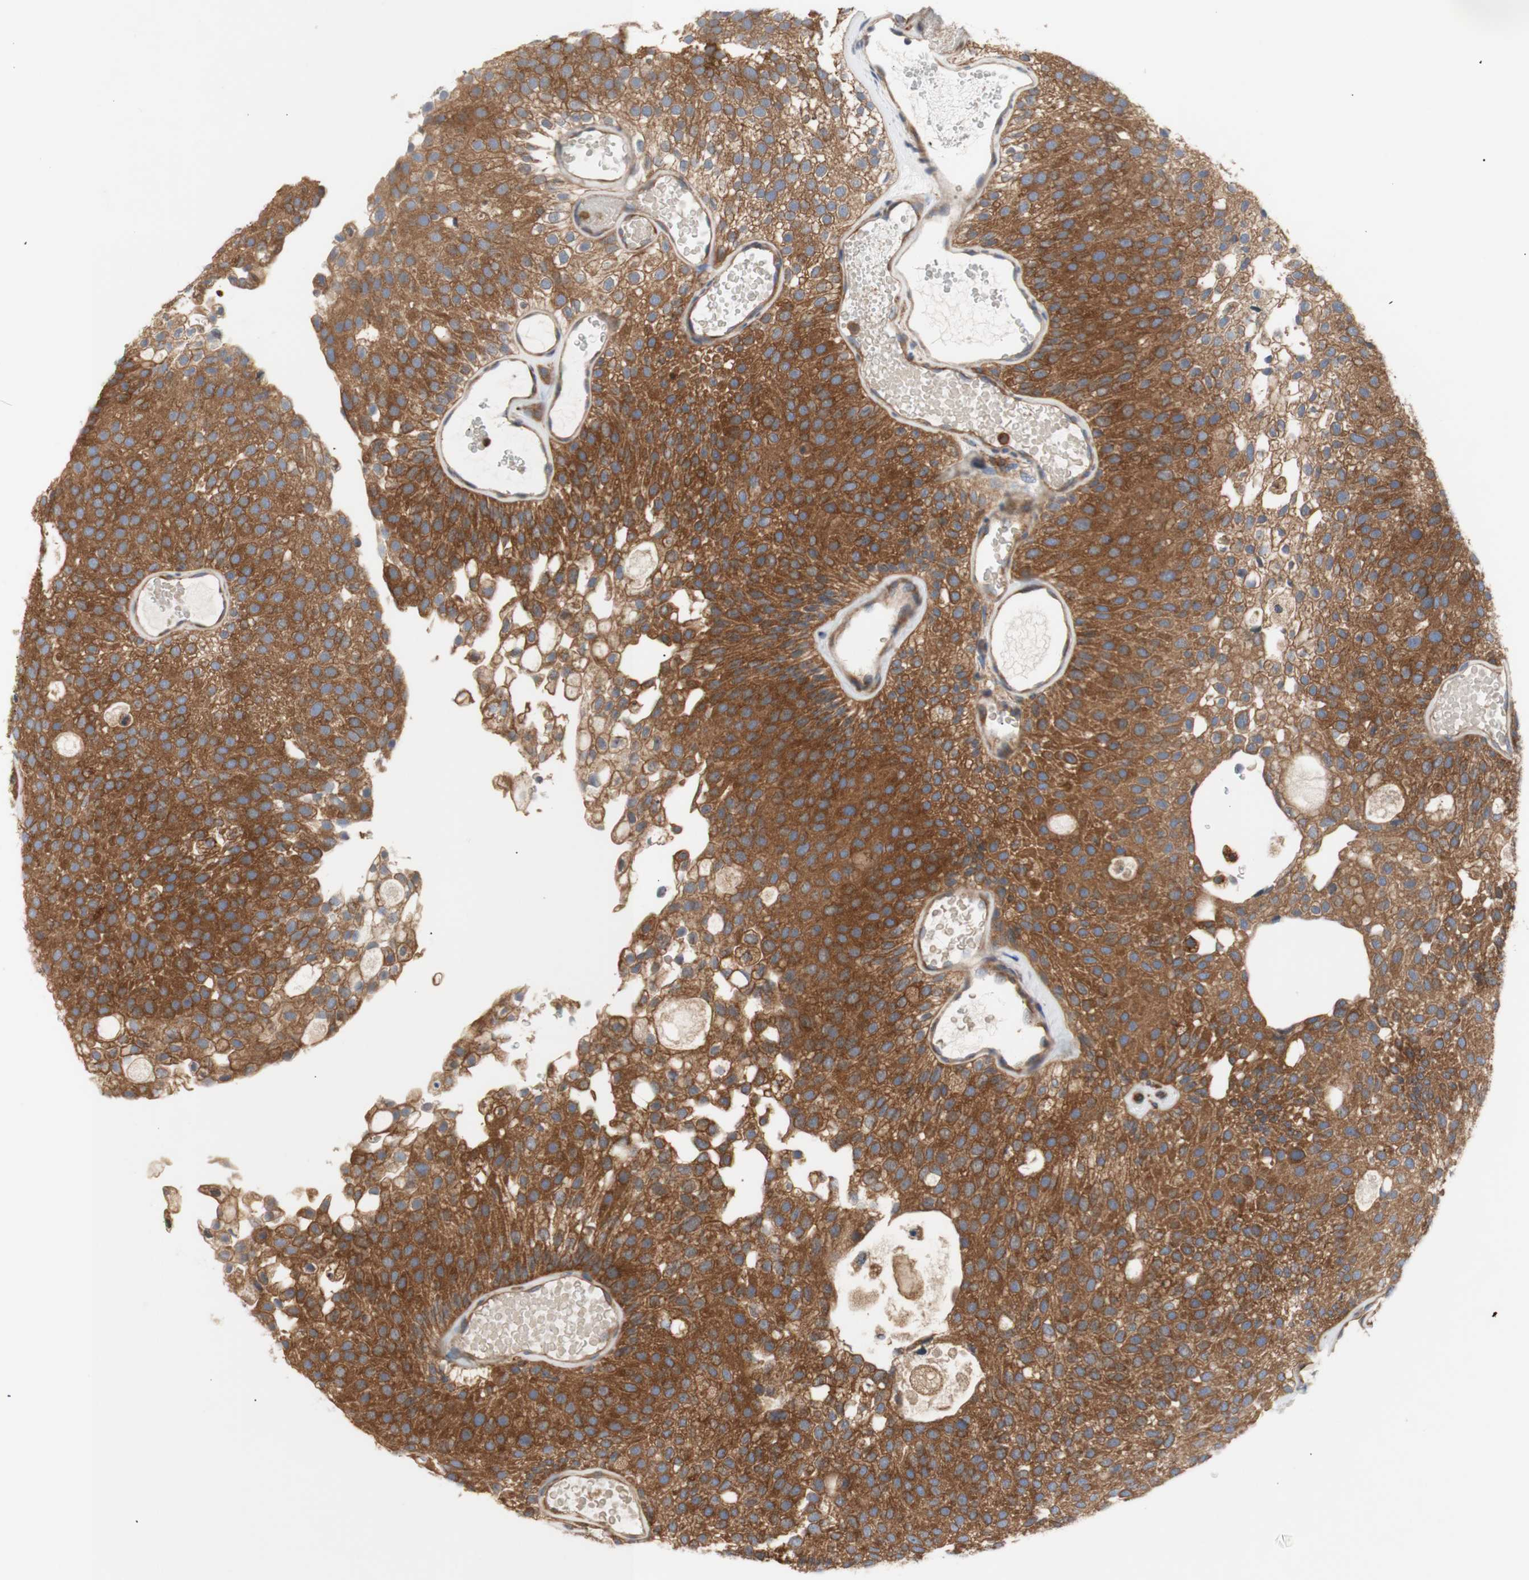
{"staining": {"intensity": "strong", "quantity": ">75%", "location": "cytoplasmic/membranous"}, "tissue": "urothelial cancer", "cell_type": "Tumor cells", "image_type": "cancer", "snomed": [{"axis": "morphology", "description": "Urothelial carcinoma, Low grade"}, {"axis": "topography", "description": "Urinary bladder"}], "caption": "Immunohistochemical staining of human urothelial cancer exhibits high levels of strong cytoplasmic/membranous expression in about >75% of tumor cells. The staining was performed using DAB to visualize the protein expression in brown, while the nuclei were stained in blue with hematoxylin (Magnification: 20x).", "gene": "IKBKG", "patient": {"sex": "male", "age": 78}}